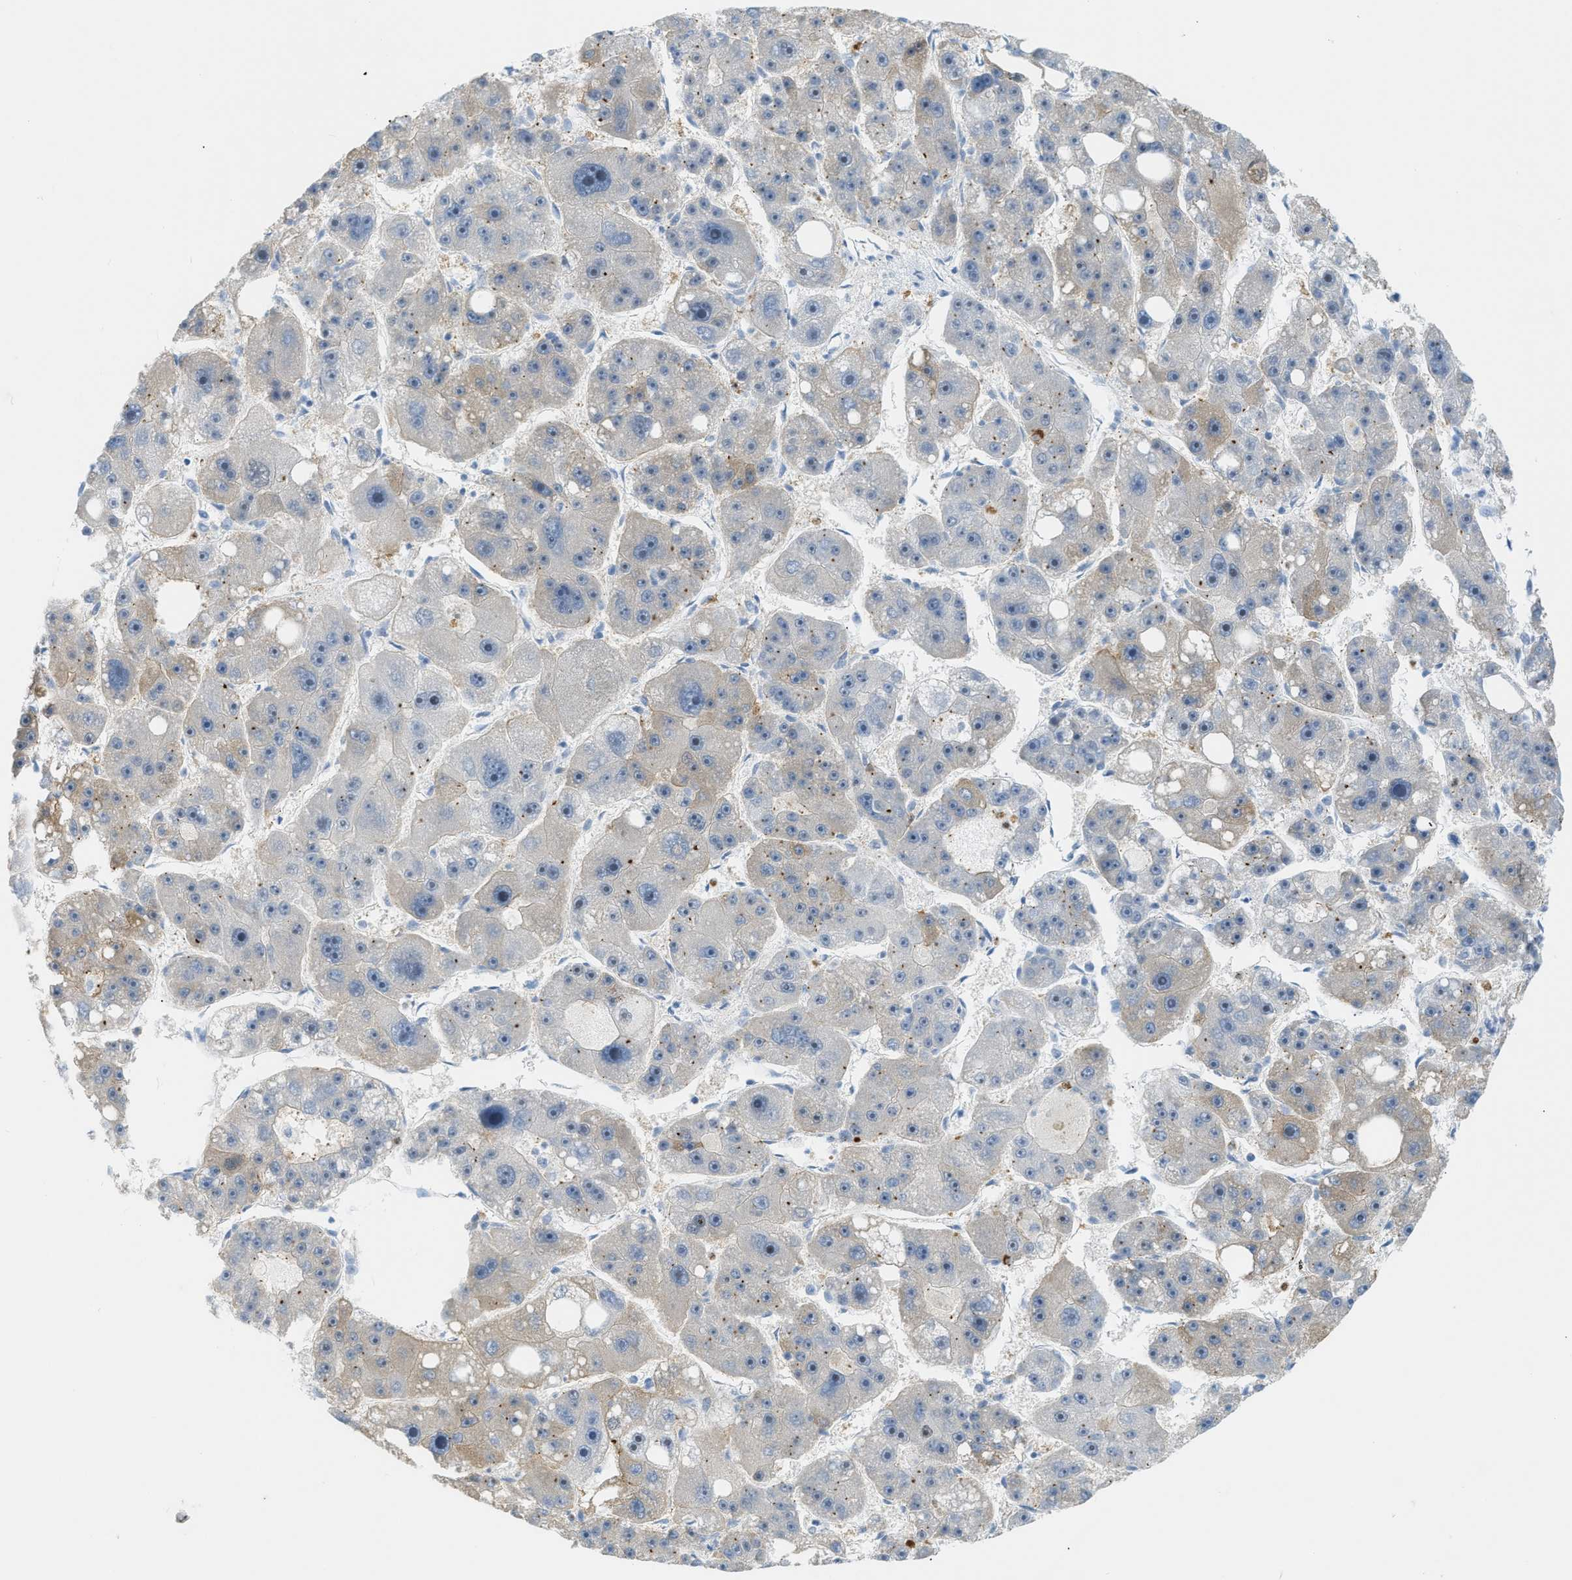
{"staining": {"intensity": "moderate", "quantity": "<25%", "location": "cytoplasmic/membranous"}, "tissue": "liver cancer", "cell_type": "Tumor cells", "image_type": "cancer", "snomed": [{"axis": "morphology", "description": "Carcinoma, Hepatocellular, NOS"}, {"axis": "topography", "description": "Liver"}], "caption": "Human hepatocellular carcinoma (liver) stained for a protein (brown) demonstrates moderate cytoplasmic/membranous positive staining in about <25% of tumor cells.", "gene": "ZNF408", "patient": {"sex": "female", "age": 61}}